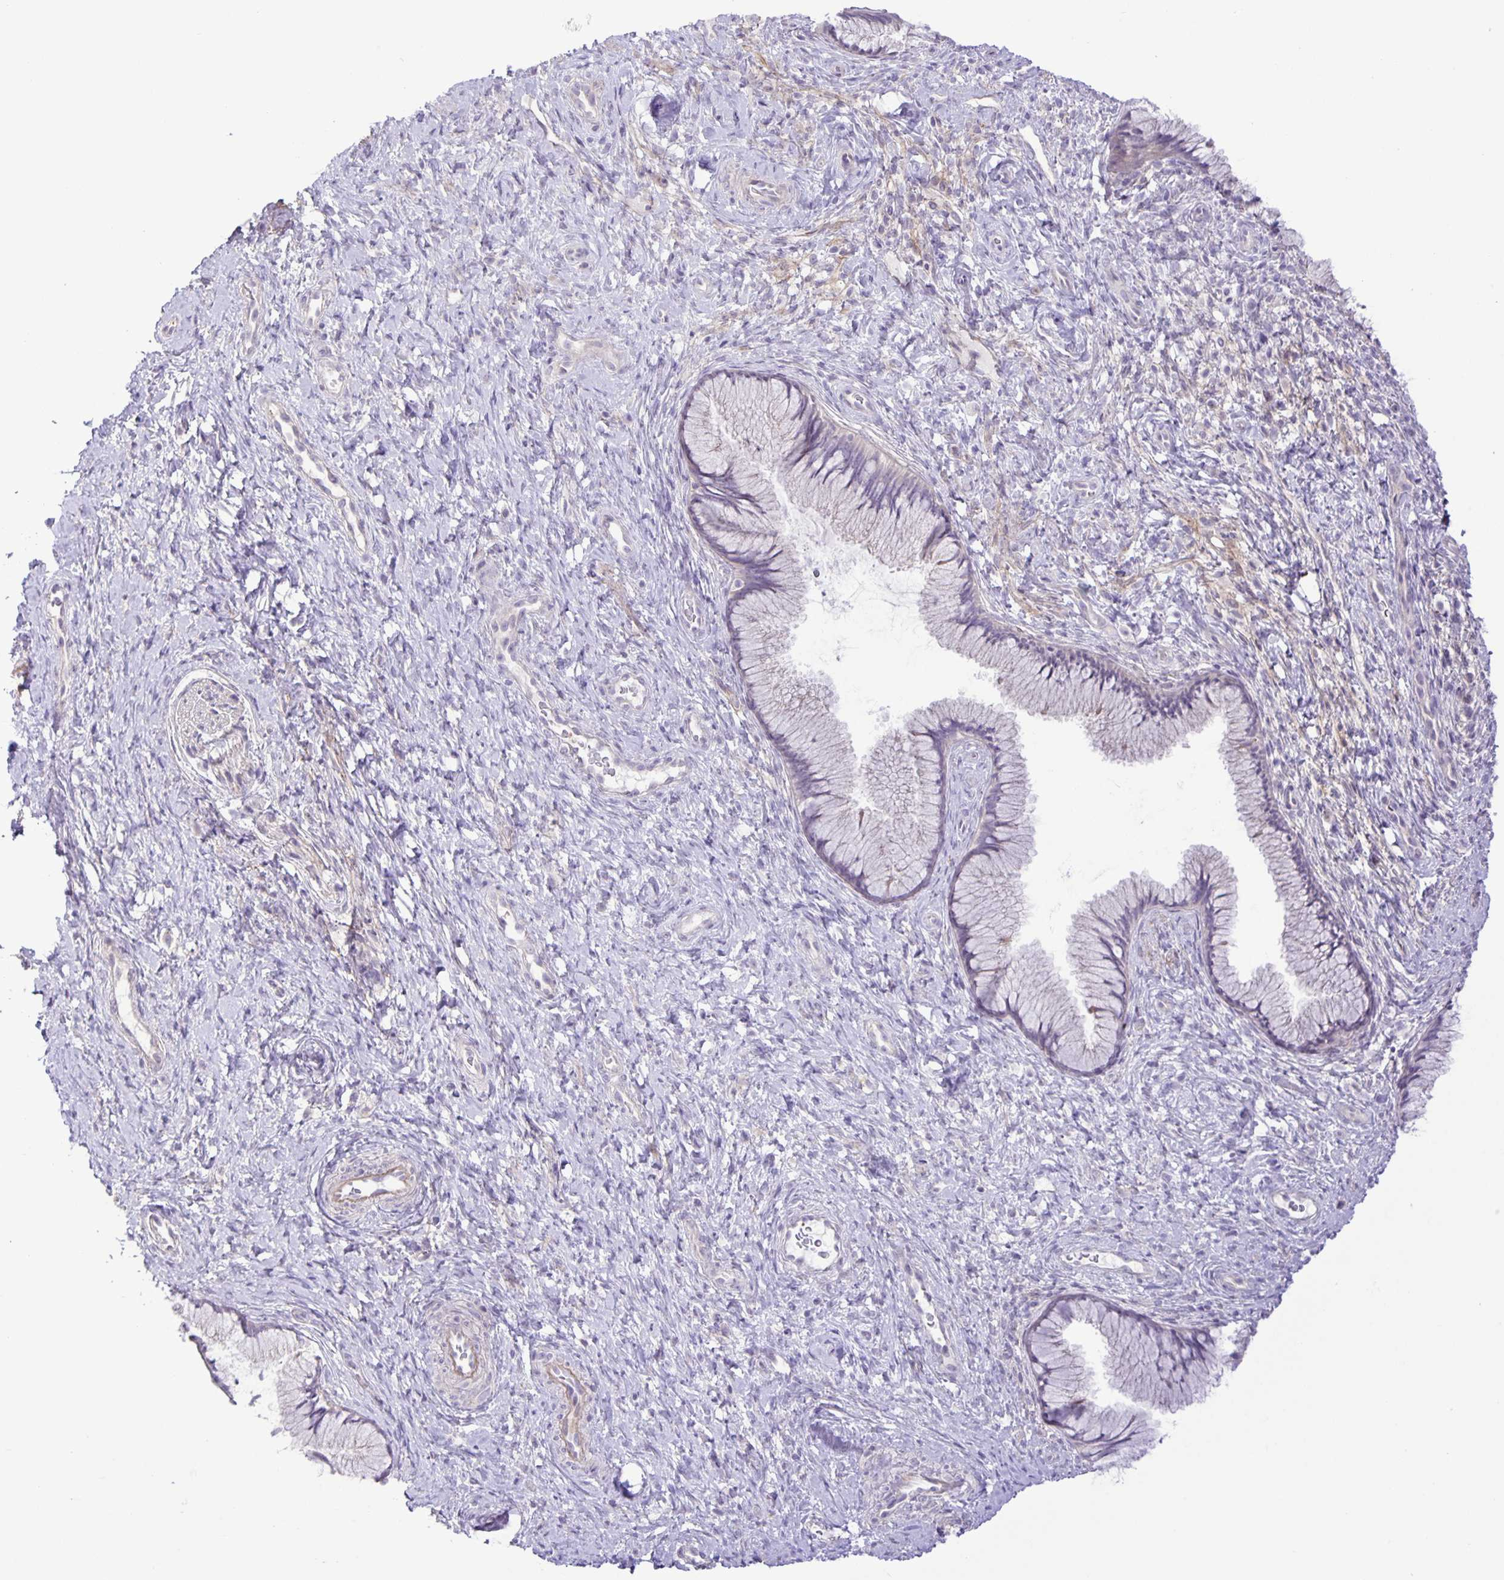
{"staining": {"intensity": "negative", "quantity": "none", "location": "none"}, "tissue": "cervix", "cell_type": "Glandular cells", "image_type": "normal", "snomed": [{"axis": "morphology", "description": "Normal tissue, NOS"}, {"axis": "topography", "description": "Cervix"}], "caption": "Immunohistochemistry histopathology image of benign human cervix stained for a protein (brown), which reveals no expression in glandular cells.", "gene": "ADCK1", "patient": {"sex": "female", "age": 34}}